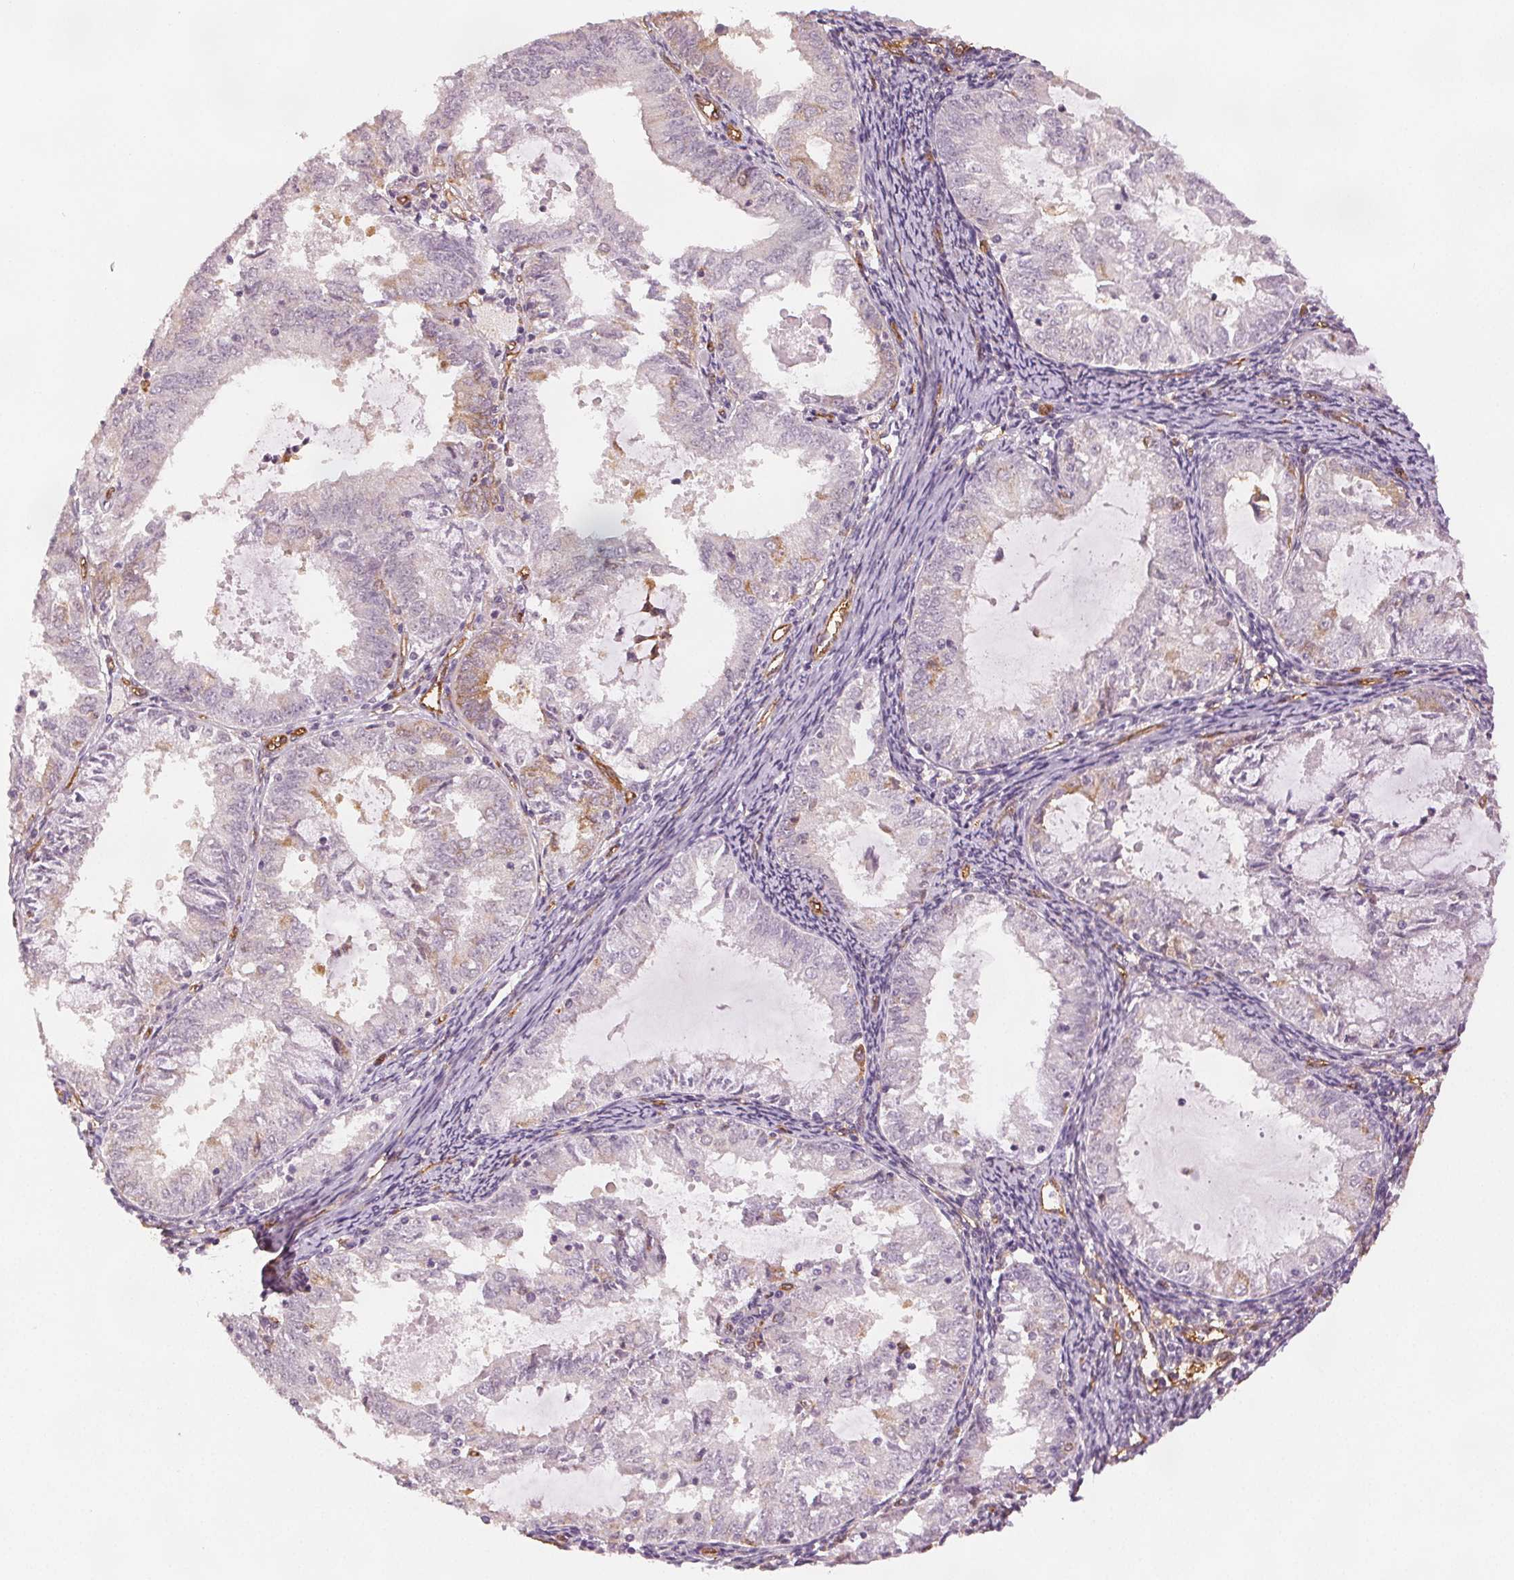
{"staining": {"intensity": "negative", "quantity": "none", "location": "none"}, "tissue": "endometrial cancer", "cell_type": "Tumor cells", "image_type": "cancer", "snomed": [{"axis": "morphology", "description": "Adenocarcinoma, NOS"}, {"axis": "topography", "description": "Endometrium"}], "caption": "Photomicrograph shows no protein expression in tumor cells of adenocarcinoma (endometrial) tissue.", "gene": "DIAPH2", "patient": {"sex": "female", "age": 57}}